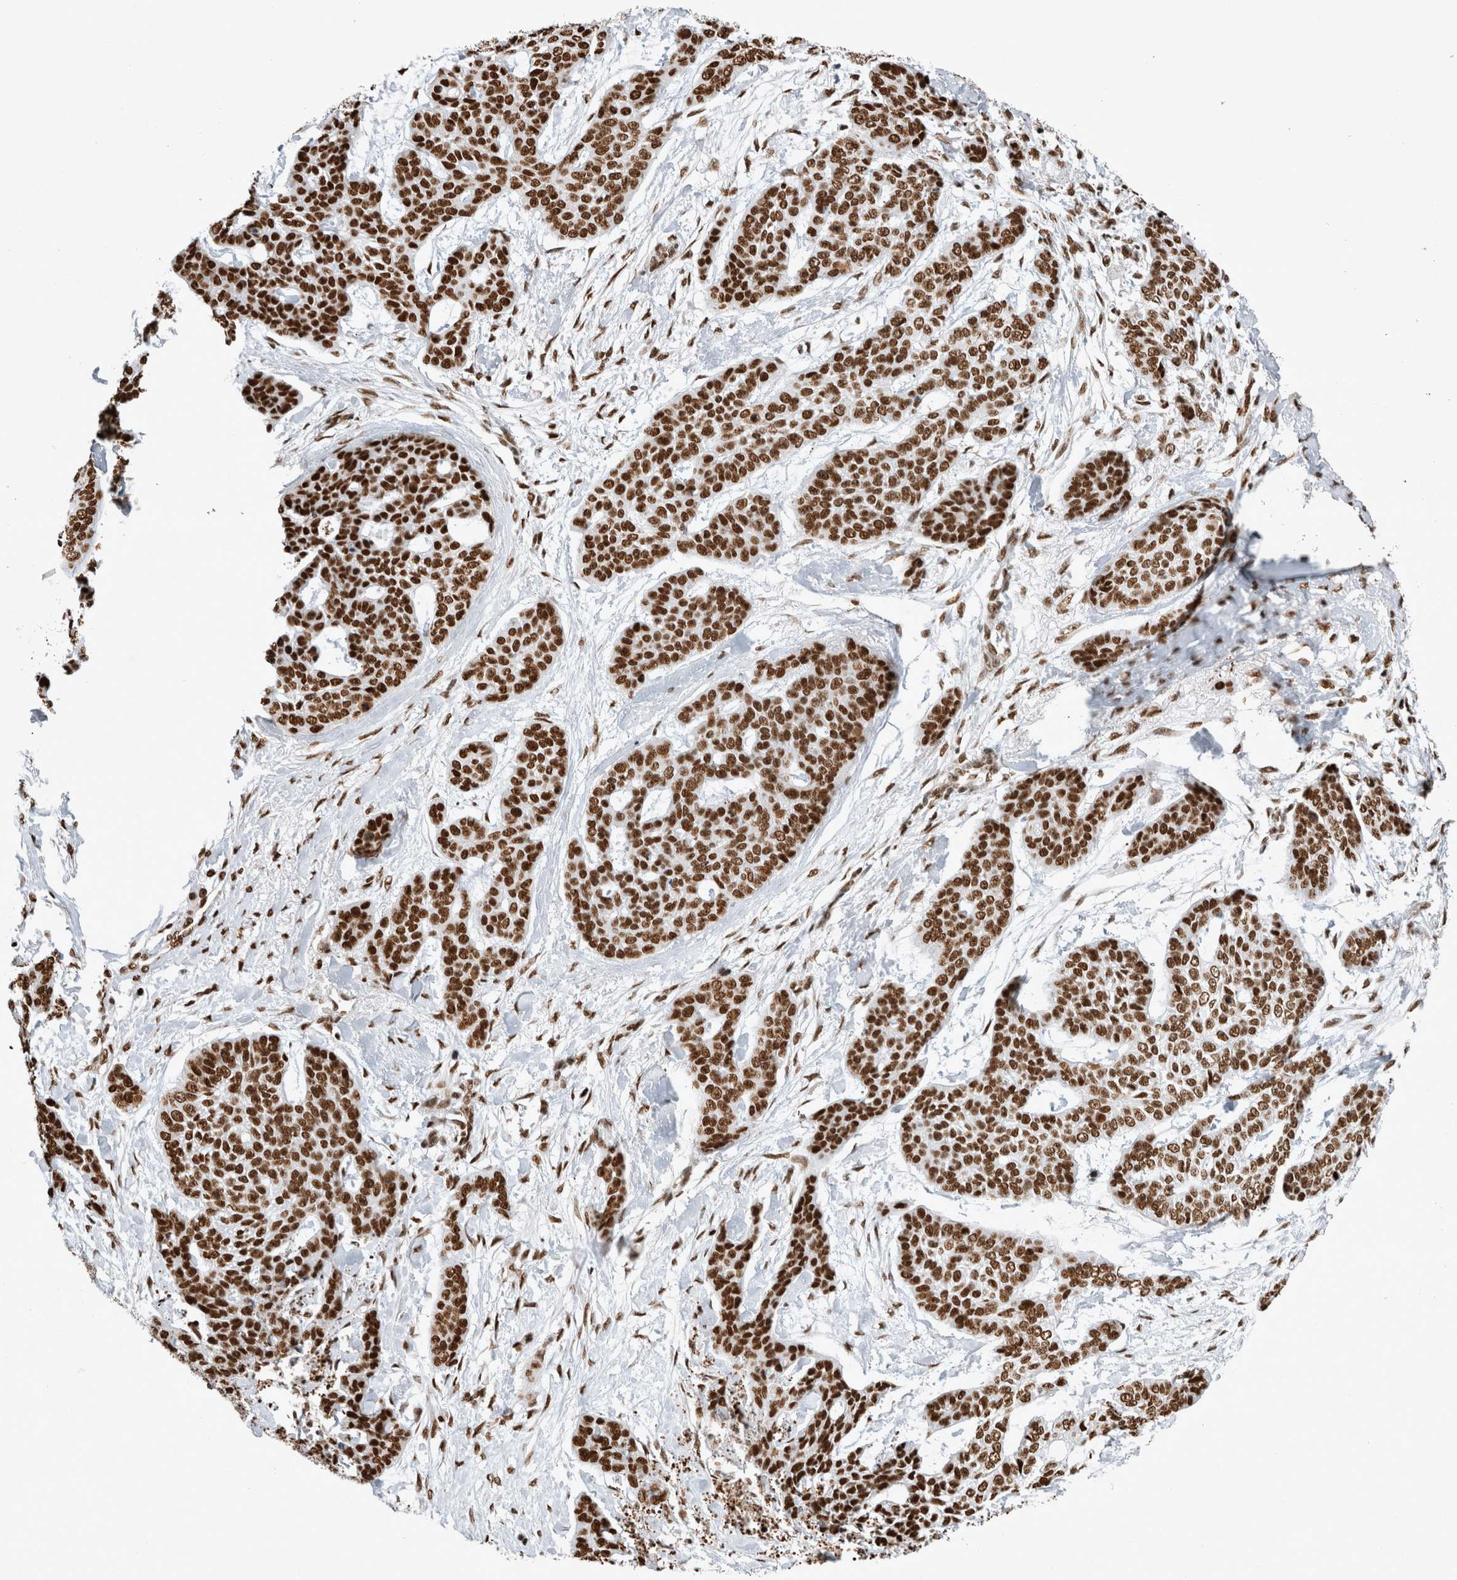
{"staining": {"intensity": "strong", "quantity": ">75%", "location": "nuclear"}, "tissue": "skin cancer", "cell_type": "Tumor cells", "image_type": "cancer", "snomed": [{"axis": "morphology", "description": "Basal cell carcinoma"}, {"axis": "topography", "description": "Skin"}], "caption": "A micrograph of human skin cancer (basal cell carcinoma) stained for a protein reveals strong nuclear brown staining in tumor cells.", "gene": "EYA2", "patient": {"sex": "female", "age": 64}}